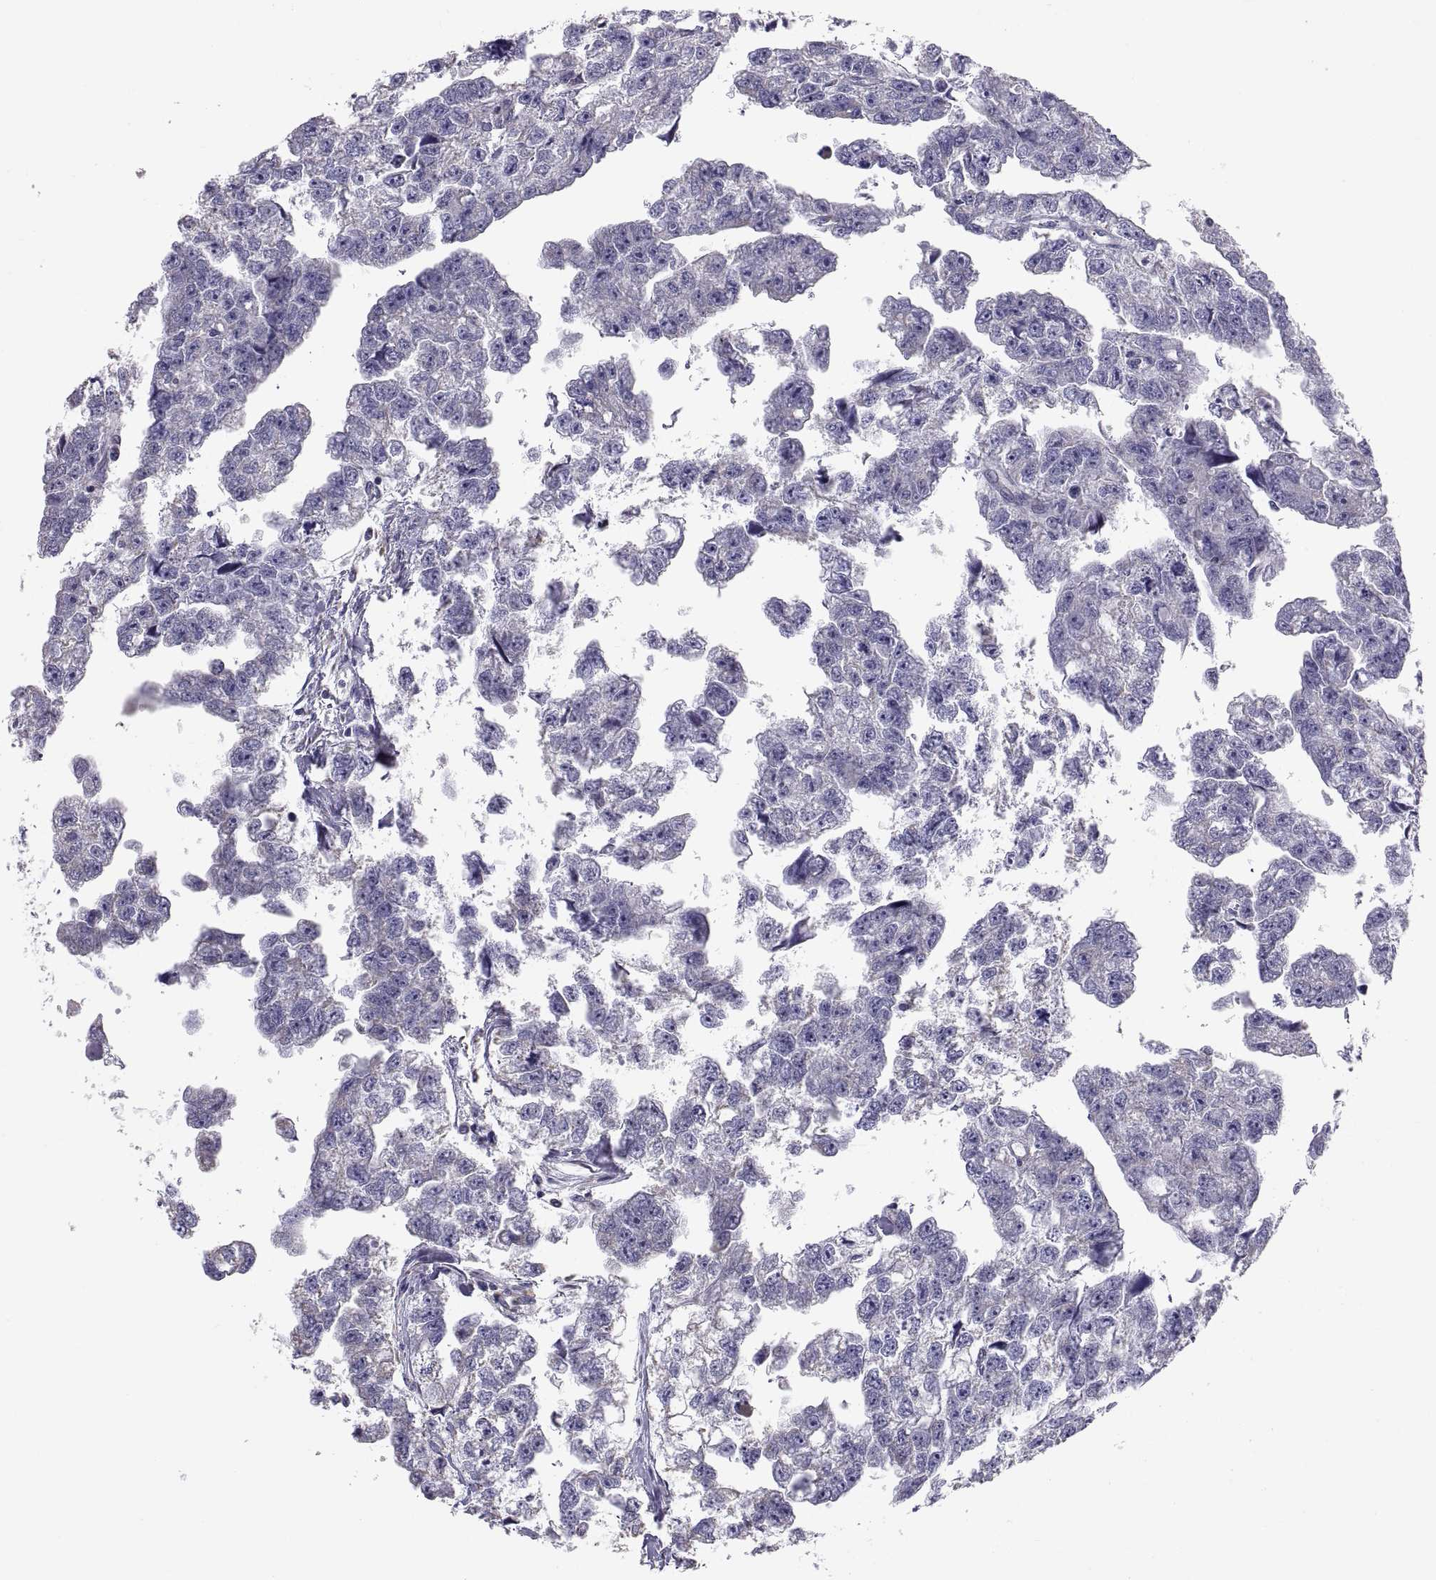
{"staining": {"intensity": "negative", "quantity": "none", "location": "none"}, "tissue": "testis cancer", "cell_type": "Tumor cells", "image_type": "cancer", "snomed": [{"axis": "morphology", "description": "Carcinoma, Embryonal, NOS"}, {"axis": "morphology", "description": "Teratoma, malignant, NOS"}, {"axis": "topography", "description": "Testis"}], "caption": "Tumor cells are negative for brown protein staining in testis teratoma (malignant). (Brightfield microscopy of DAB immunohistochemistry at high magnification).", "gene": "TNNC1", "patient": {"sex": "male", "age": 44}}